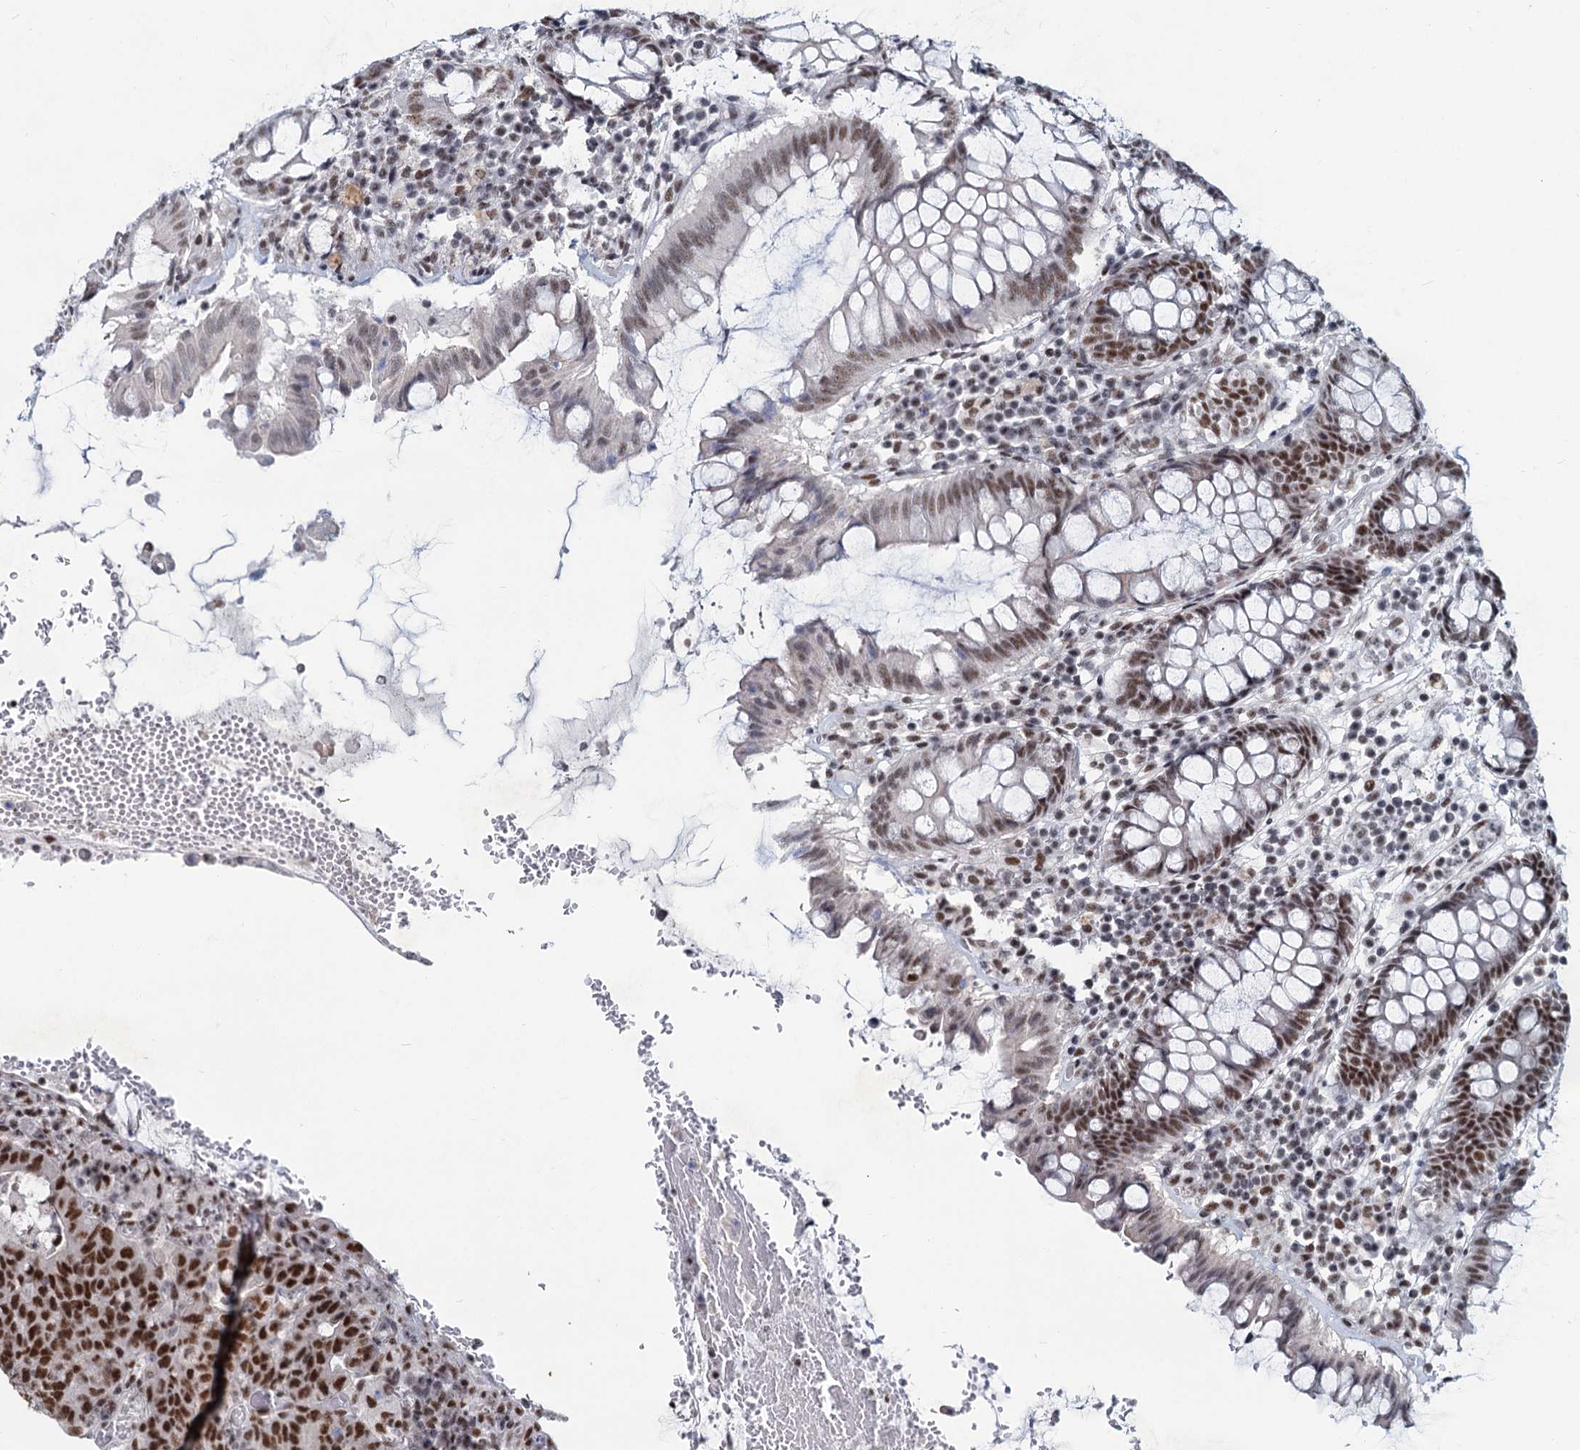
{"staining": {"intensity": "moderate", "quantity": ">75%", "location": "nuclear"}, "tissue": "colorectal cancer", "cell_type": "Tumor cells", "image_type": "cancer", "snomed": [{"axis": "morphology", "description": "Normal tissue, NOS"}, {"axis": "morphology", "description": "Adenocarcinoma, NOS"}, {"axis": "topography", "description": "Colon"}], "caption": "Colorectal adenocarcinoma was stained to show a protein in brown. There is medium levels of moderate nuclear staining in approximately >75% of tumor cells.", "gene": "METTL14", "patient": {"sex": "female", "age": 75}}